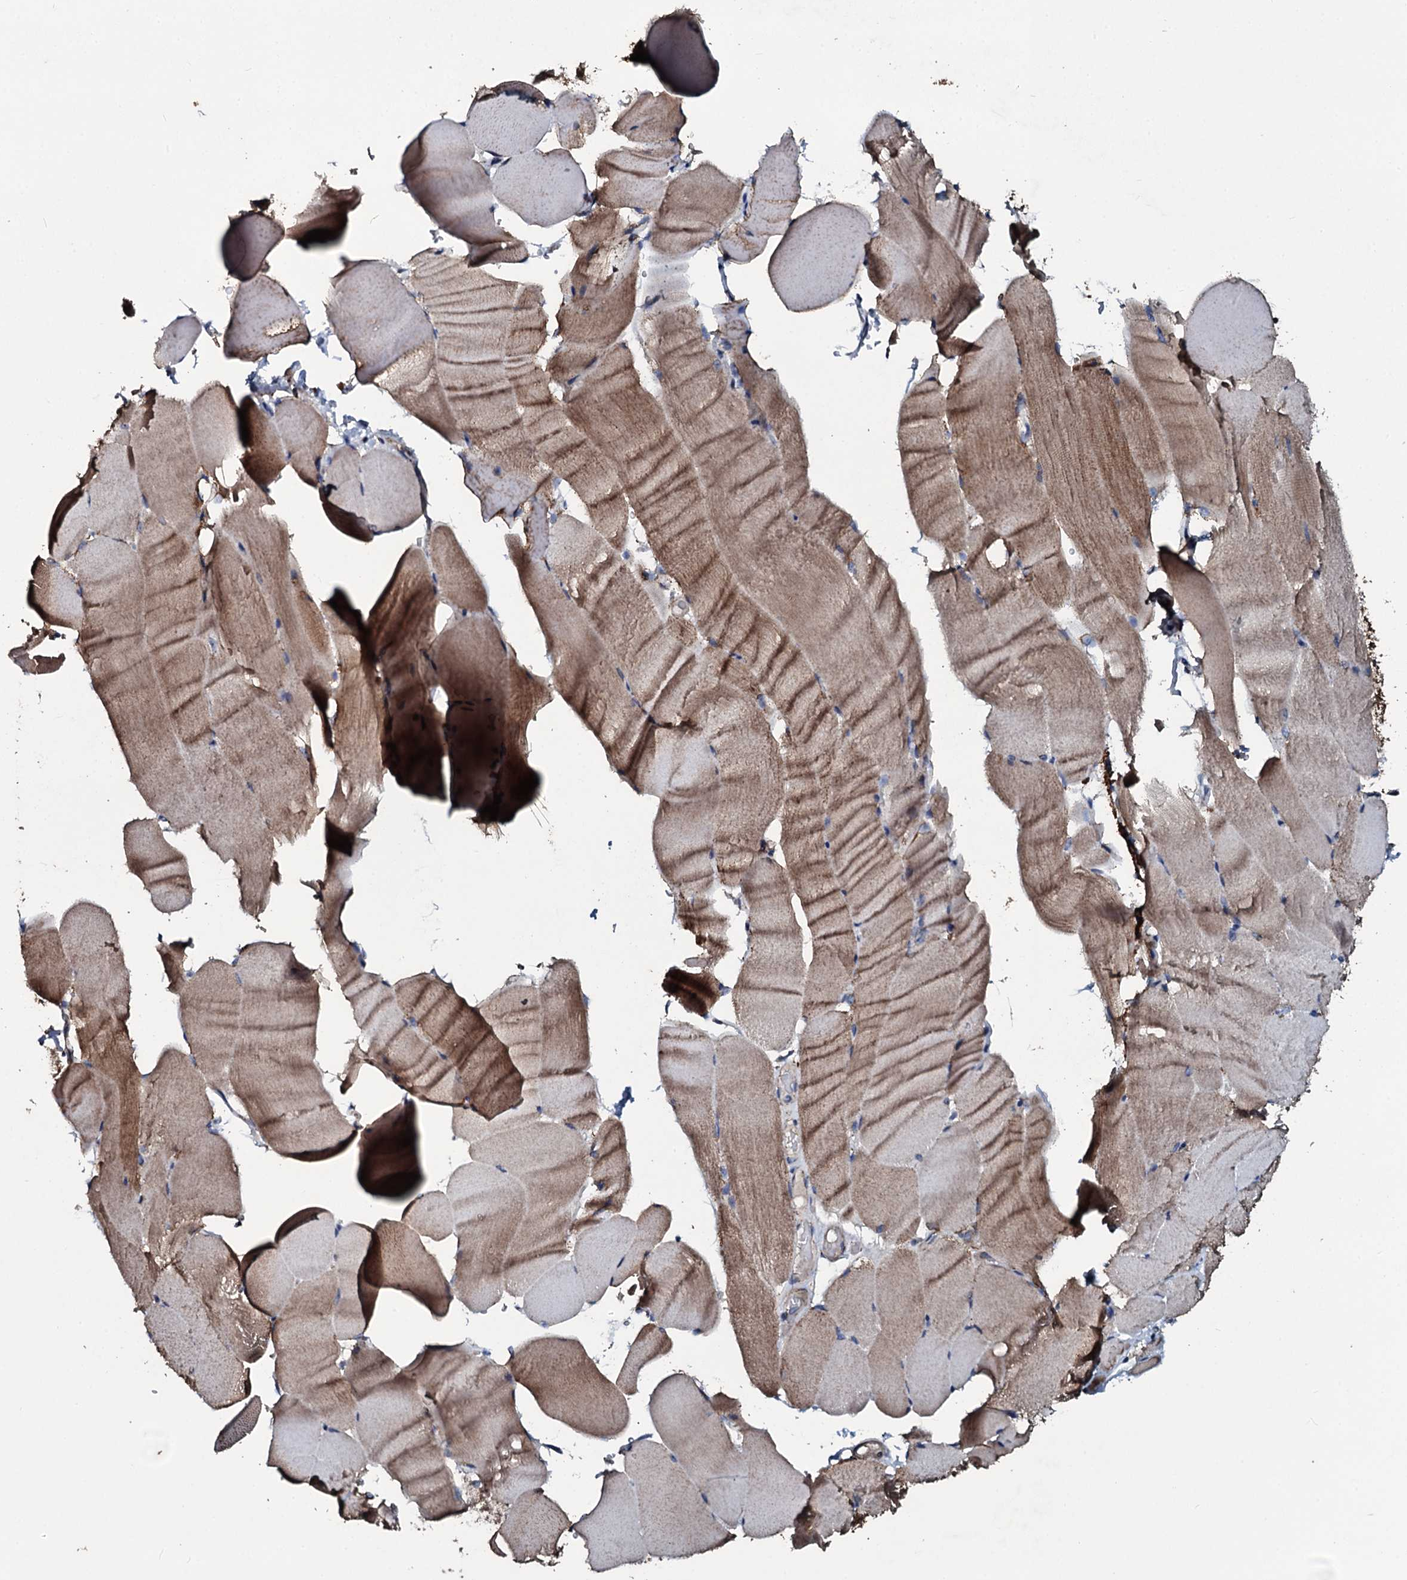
{"staining": {"intensity": "moderate", "quantity": "25%-75%", "location": "cytoplasmic/membranous"}, "tissue": "skeletal muscle", "cell_type": "Myocytes", "image_type": "normal", "snomed": [{"axis": "morphology", "description": "Normal tissue, NOS"}, {"axis": "topography", "description": "Skeletal muscle"}, {"axis": "topography", "description": "Parathyroid gland"}], "caption": "The immunohistochemical stain highlights moderate cytoplasmic/membranous staining in myocytes of benign skeletal muscle. Nuclei are stained in blue.", "gene": "DYNC2I2", "patient": {"sex": "female", "age": 37}}